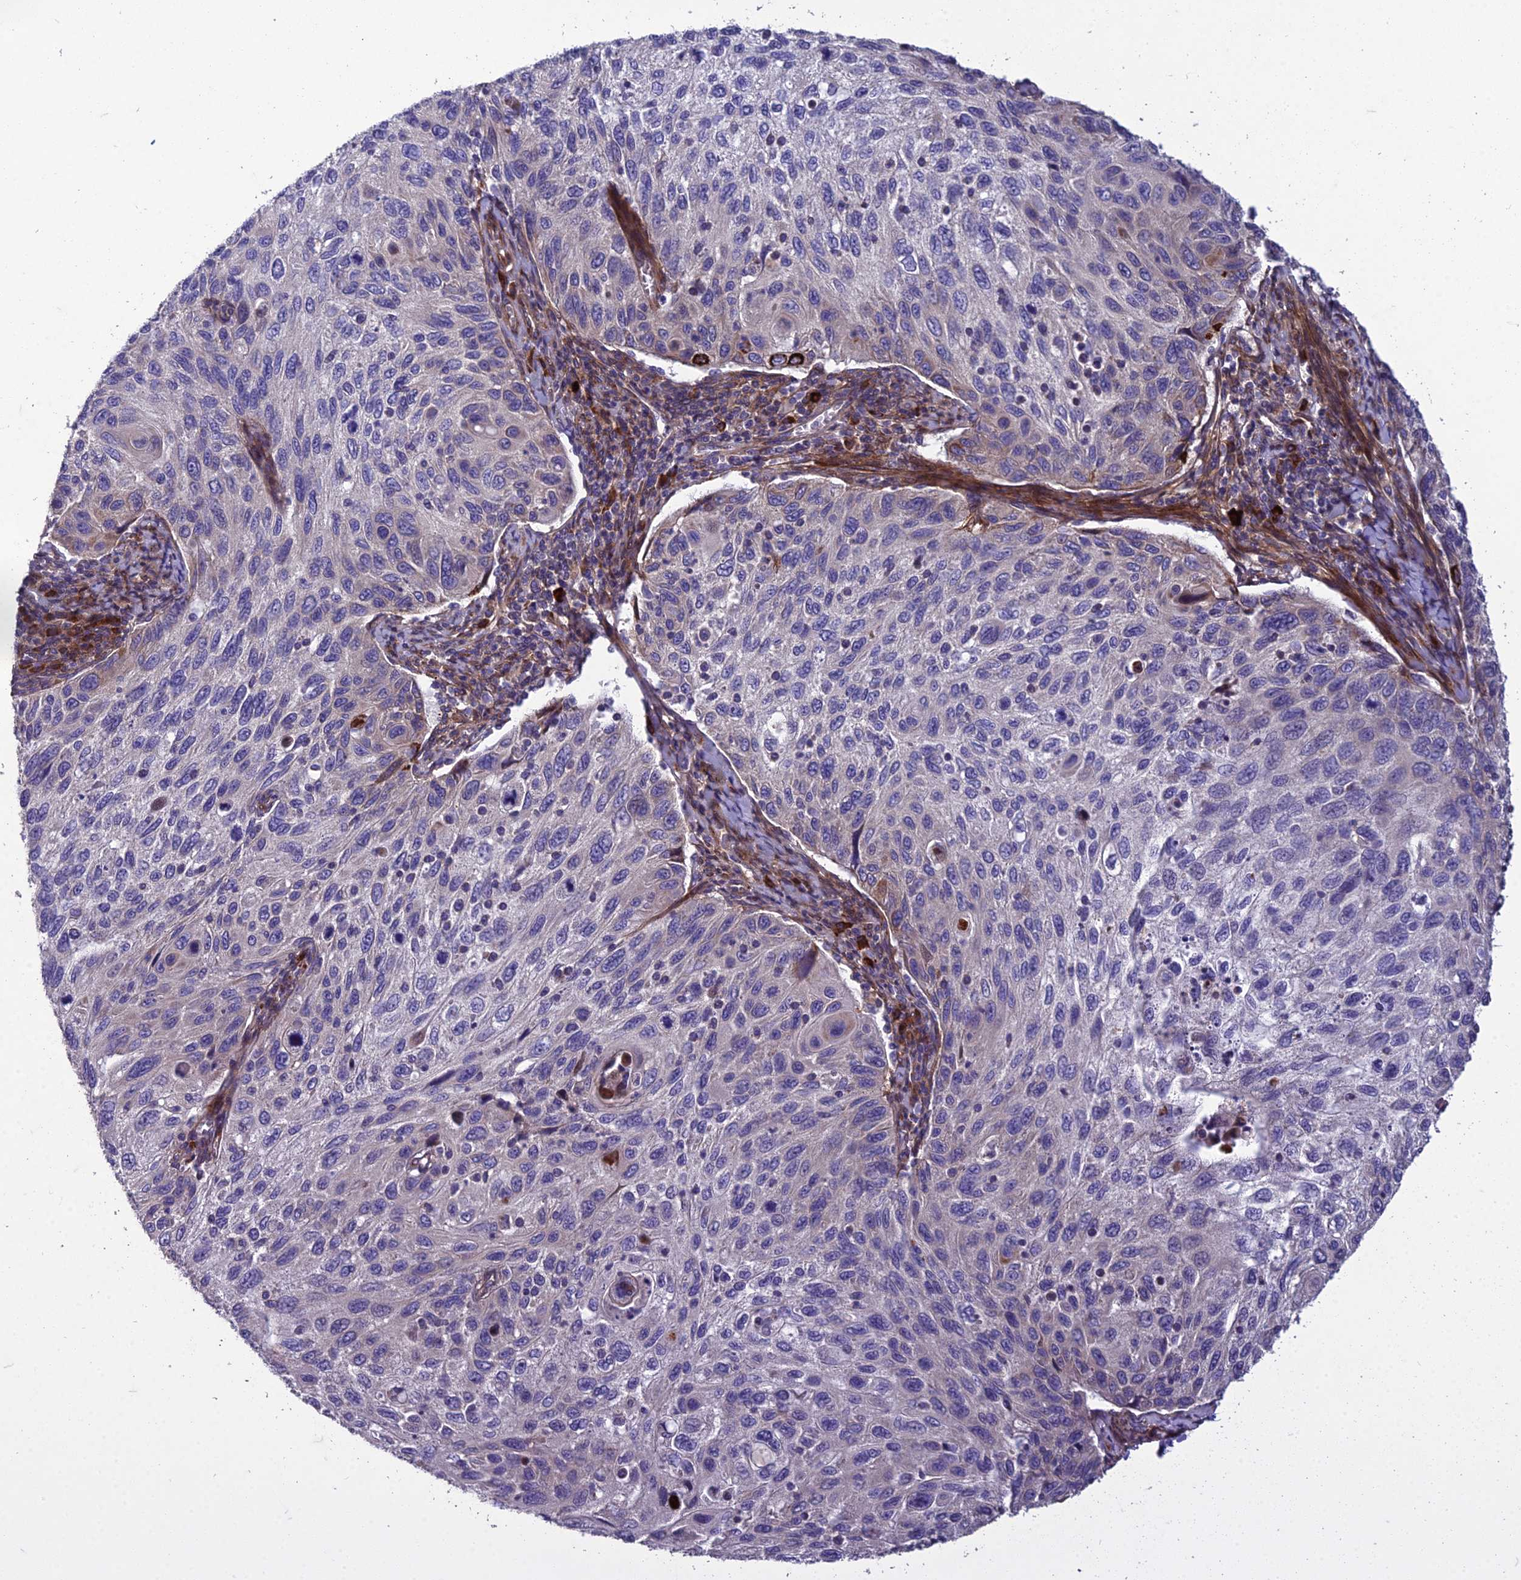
{"staining": {"intensity": "negative", "quantity": "none", "location": "none"}, "tissue": "cervical cancer", "cell_type": "Tumor cells", "image_type": "cancer", "snomed": [{"axis": "morphology", "description": "Squamous cell carcinoma, NOS"}, {"axis": "topography", "description": "Cervix"}], "caption": "A high-resolution image shows IHC staining of cervical cancer (squamous cell carcinoma), which reveals no significant expression in tumor cells.", "gene": "ADIPOR2", "patient": {"sex": "female", "age": 70}}